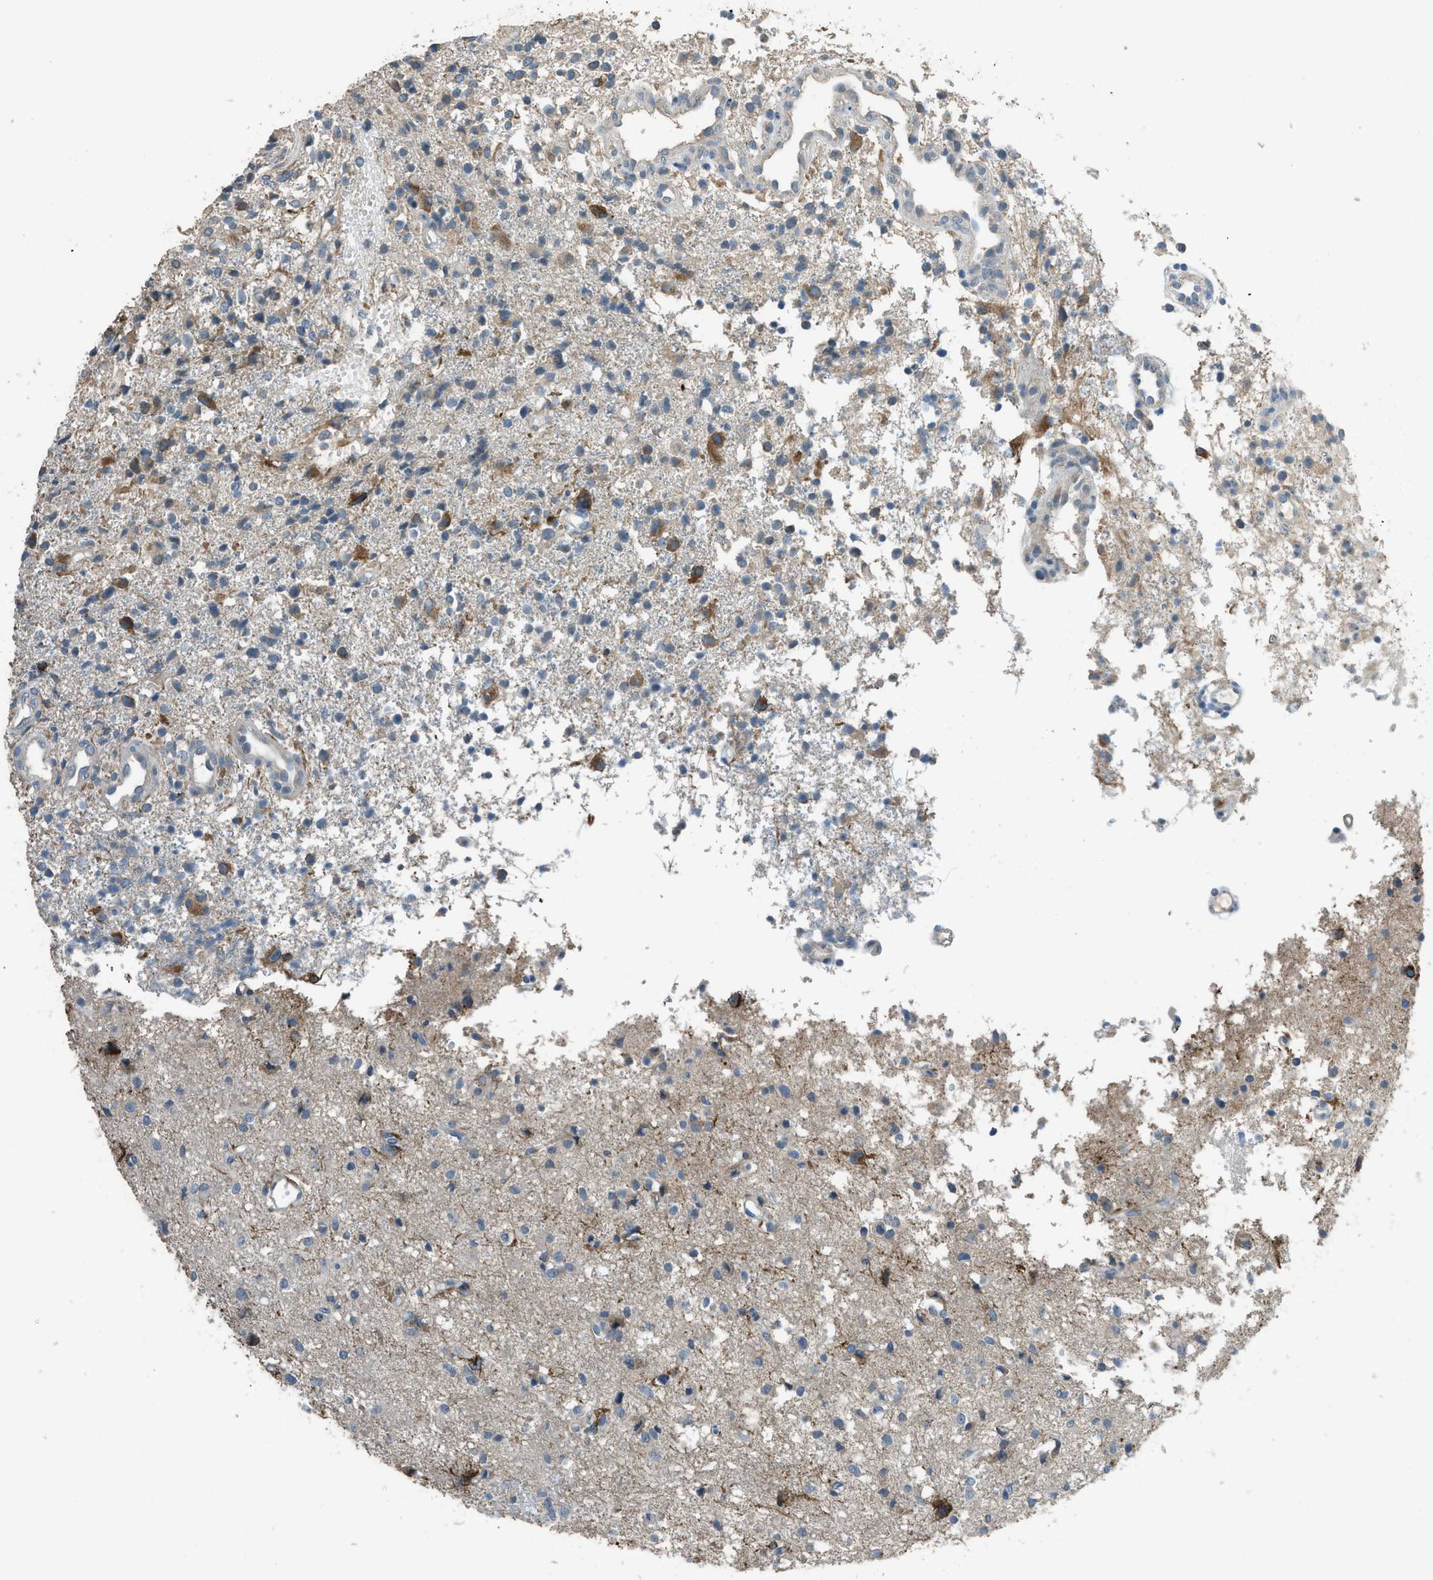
{"staining": {"intensity": "moderate", "quantity": "<25%", "location": "cytoplasmic/membranous"}, "tissue": "glioma", "cell_type": "Tumor cells", "image_type": "cancer", "snomed": [{"axis": "morphology", "description": "Glioma, malignant, High grade"}, {"axis": "topography", "description": "Brain"}], "caption": "Moderate cytoplasmic/membranous expression for a protein is present in approximately <25% of tumor cells of glioma using immunohistochemistry.", "gene": "TIMD4", "patient": {"sex": "female", "age": 59}}